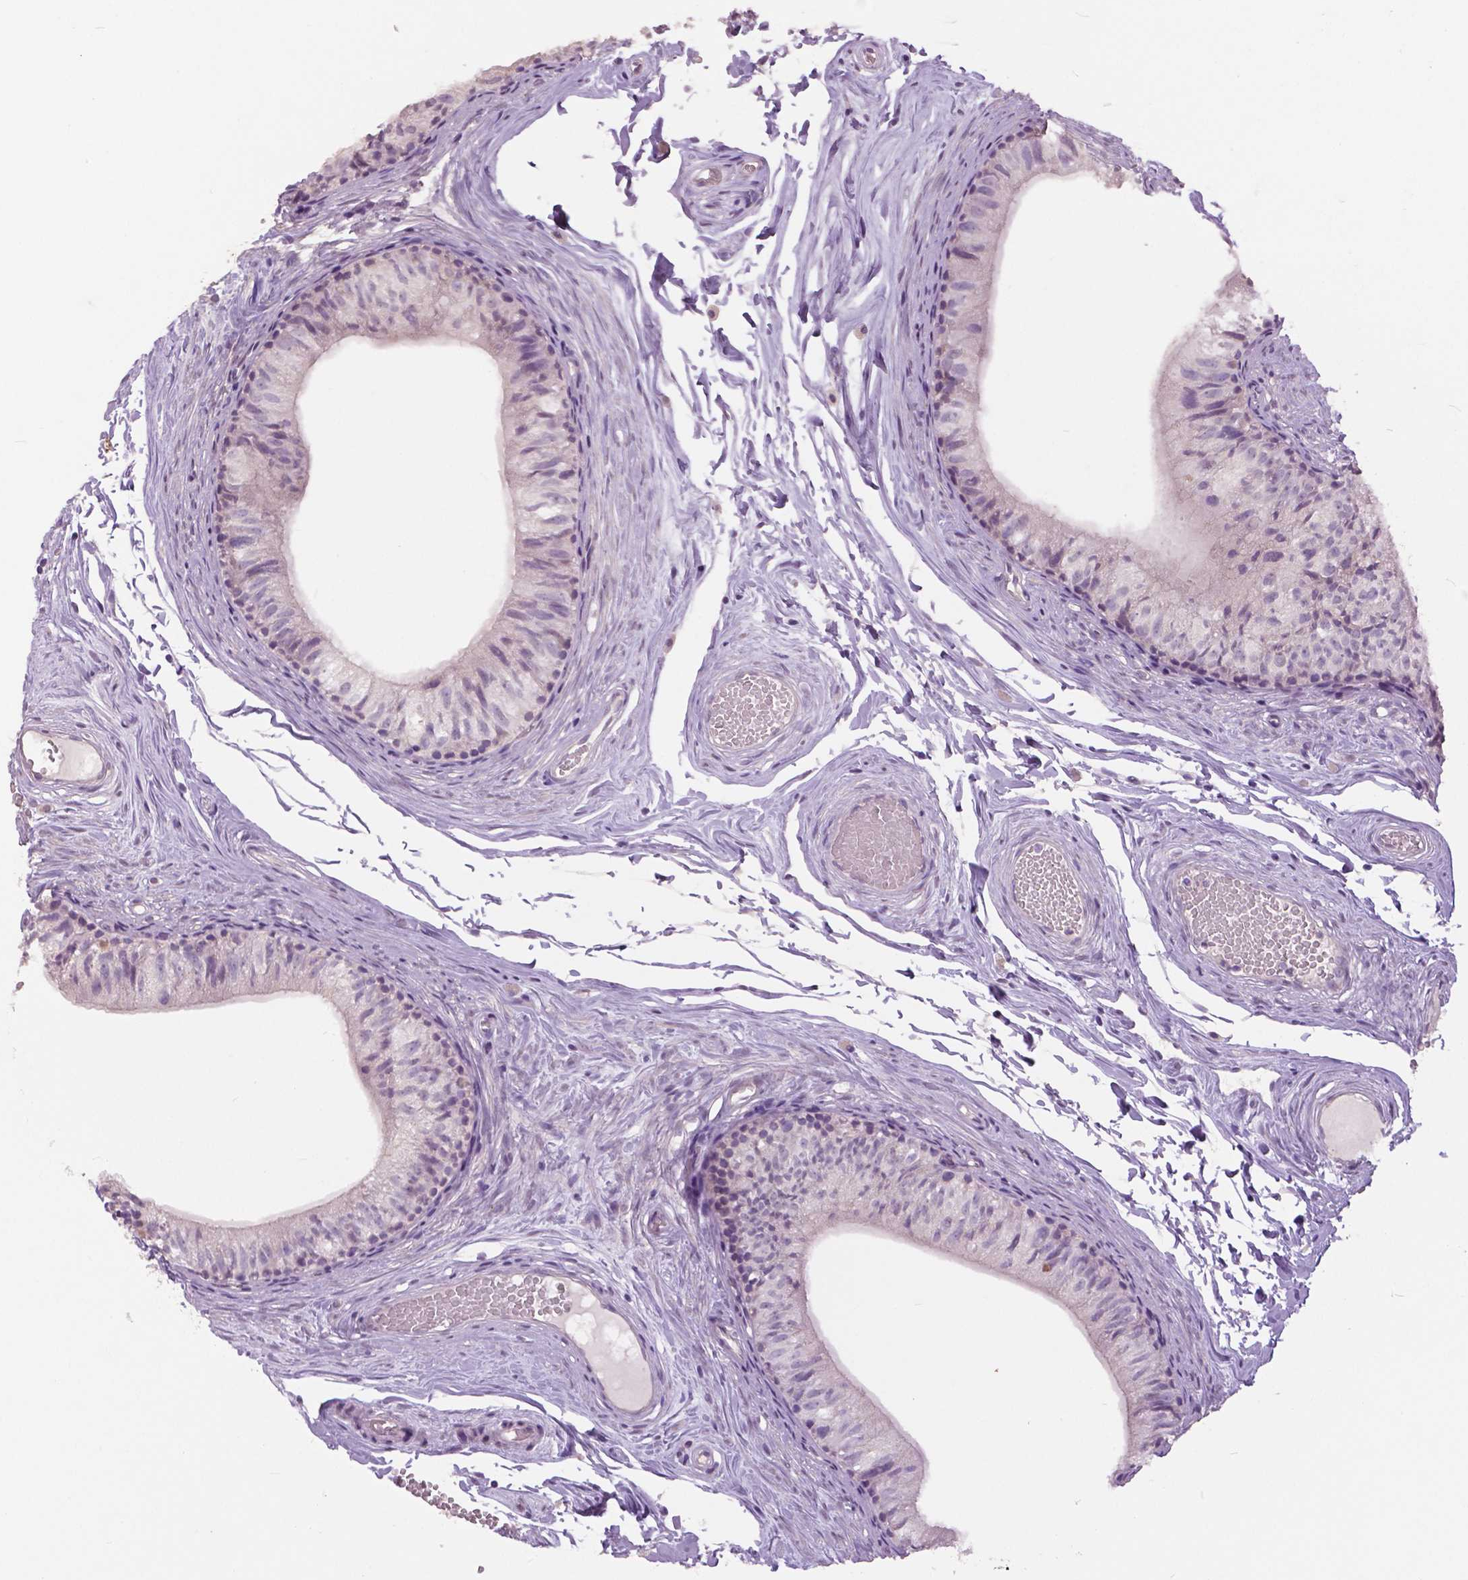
{"staining": {"intensity": "negative", "quantity": "none", "location": "none"}, "tissue": "epididymis", "cell_type": "Glandular cells", "image_type": "normal", "snomed": [{"axis": "morphology", "description": "Normal tissue, NOS"}, {"axis": "topography", "description": "Epididymis"}], "caption": "Human epididymis stained for a protein using immunohistochemistry (IHC) reveals no expression in glandular cells.", "gene": "GRIN2A", "patient": {"sex": "male", "age": 45}}